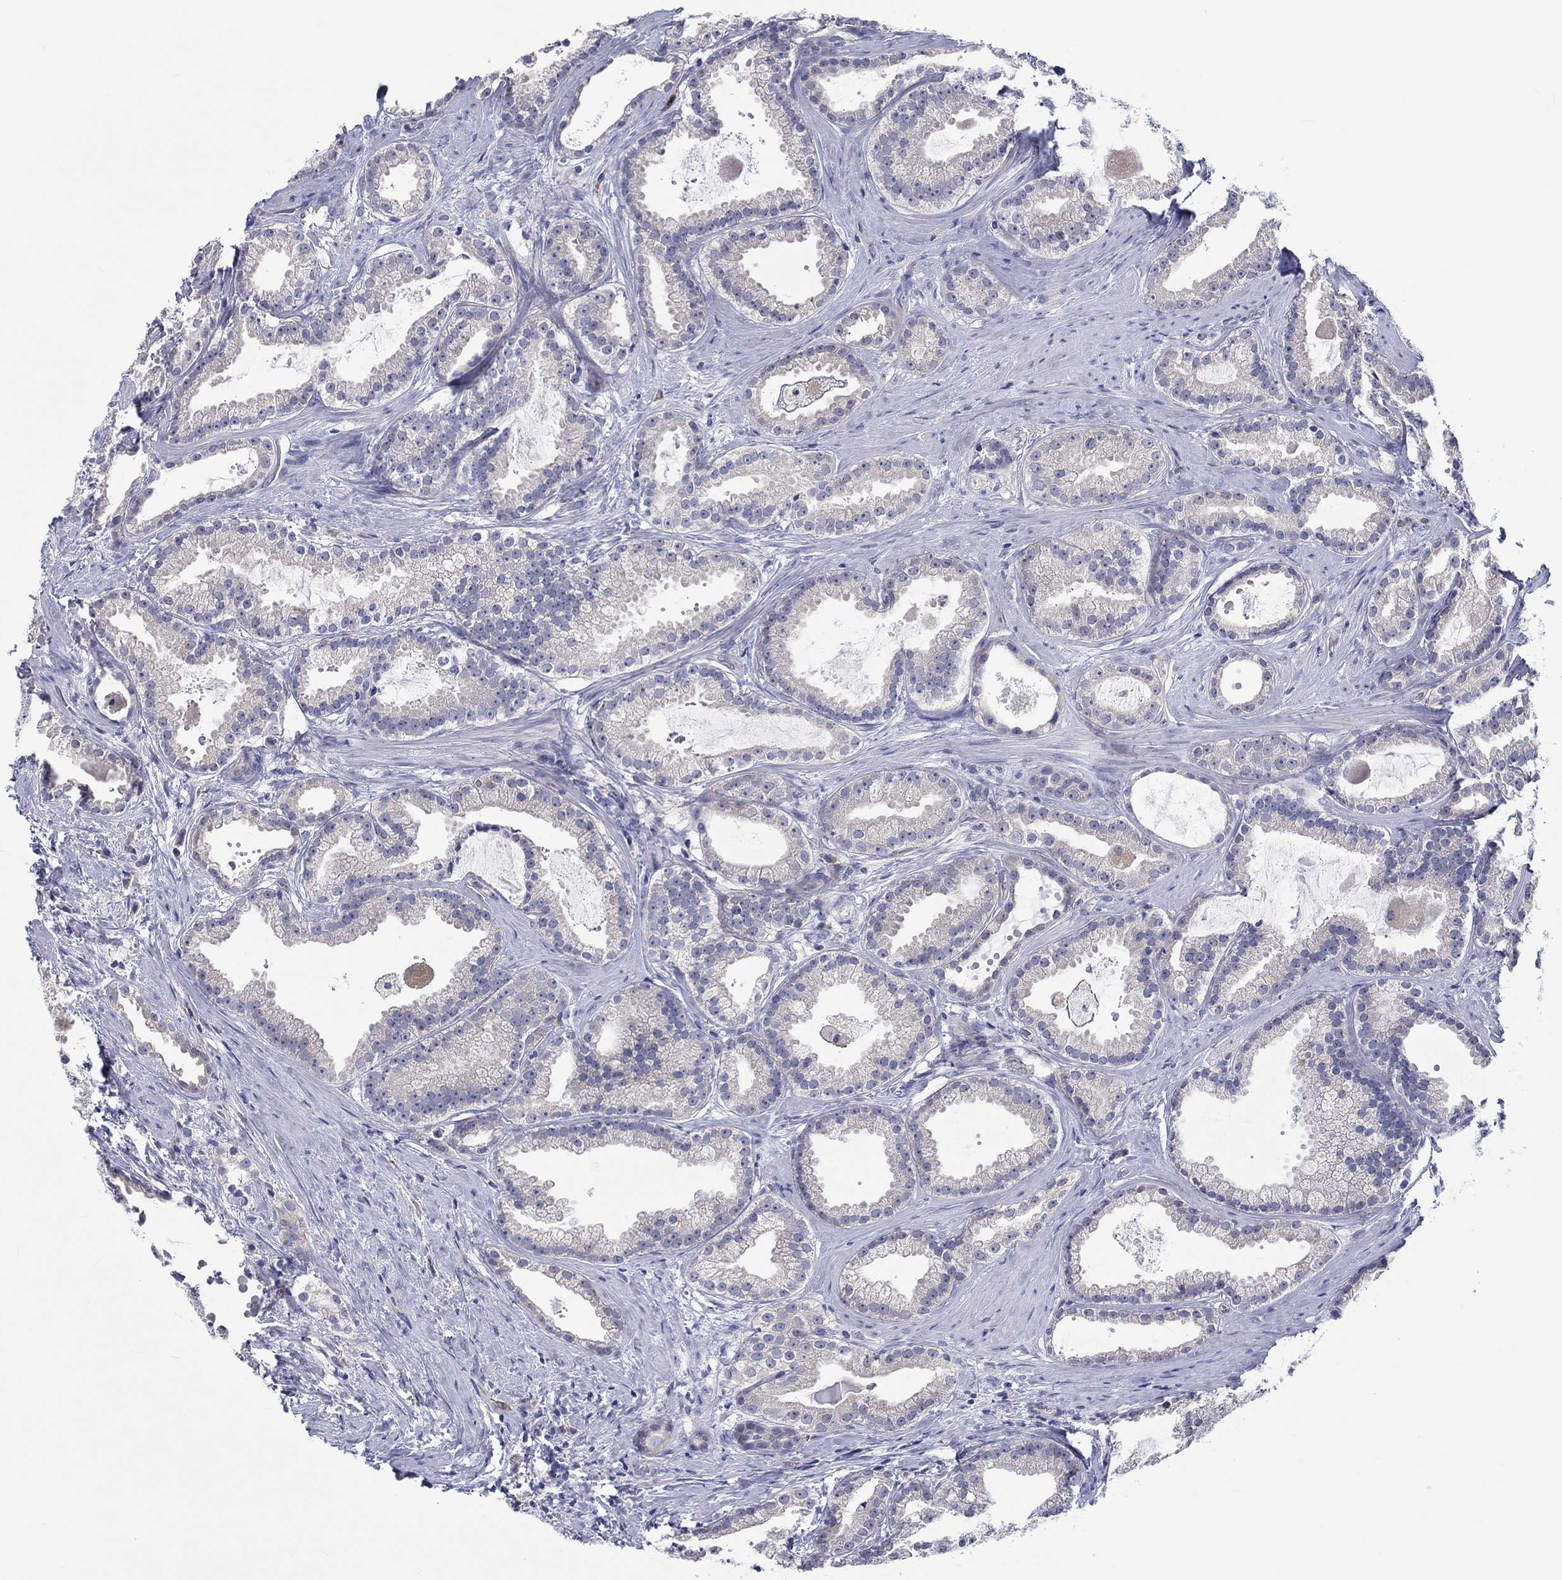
{"staining": {"intensity": "negative", "quantity": "none", "location": "none"}, "tissue": "prostate cancer", "cell_type": "Tumor cells", "image_type": "cancer", "snomed": [{"axis": "morphology", "description": "Adenocarcinoma, NOS"}, {"axis": "morphology", "description": "Adenocarcinoma, High grade"}, {"axis": "topography", "description": "Prostate"}], "caption": "Immunohistochemistry of prostate cancer displays no positivity in tumor cells.", "gene": "ABCG4", "patient": {"sex": "male", "age": 64}}